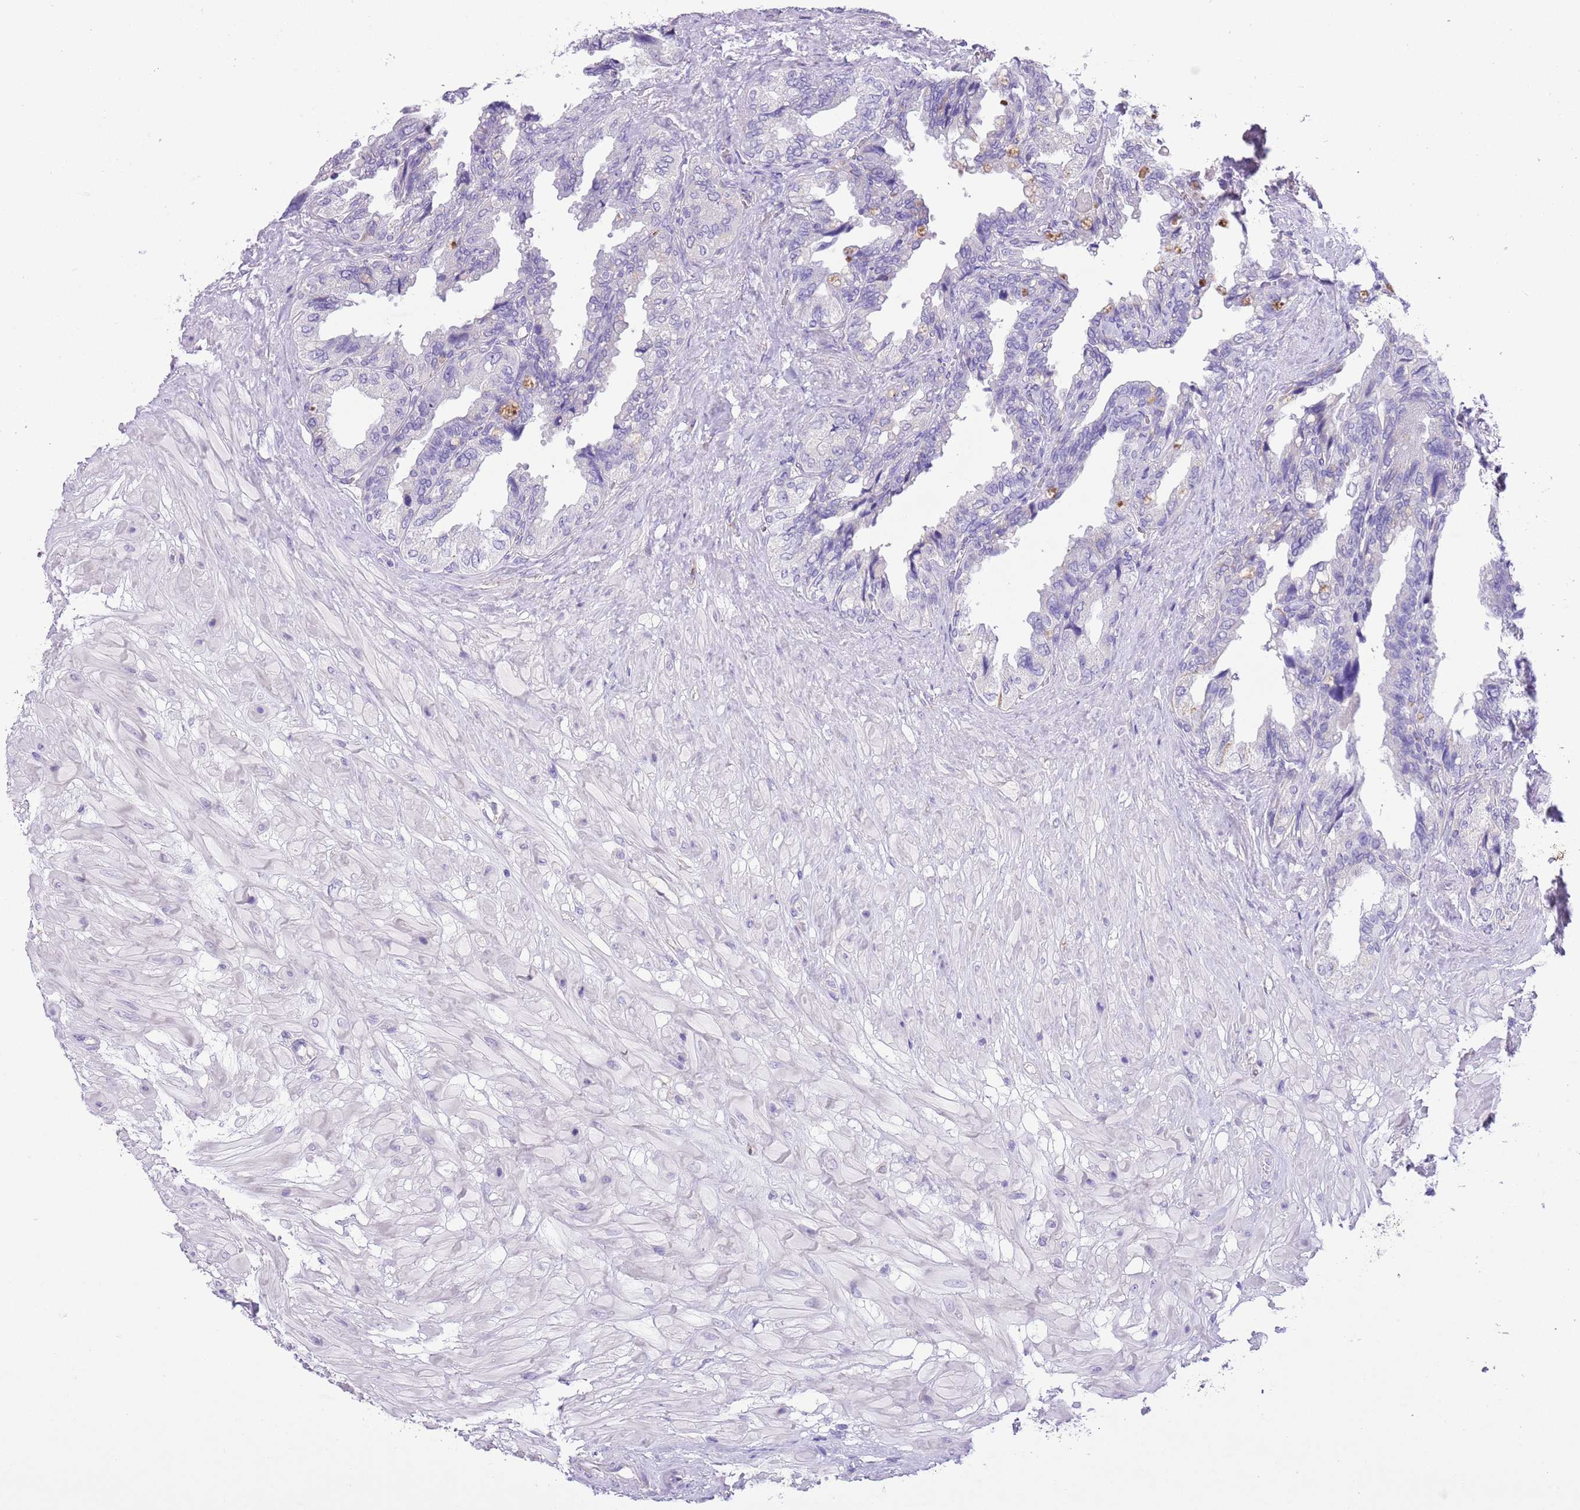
{"staining": {"intensity": "strong", "quantity": "<25%", "location": "cytoplasmic/membranous"}, "tissue": "seminal vesicle", "cell_type": "Glandular cells", "image_type": "normal", "snomed": [{"axis": "morphology", "description": "Normal tissue, NOS"}, {"axis": "topography", "description": "Seminal veicle"}, {"axis": "topography", "description": "Peripheral nerve tissue"}], "caption": "Human seminal vesicle stained with a protein marker demonstrates strong staining in glandular cells.", "gene": "CLEC2A", "patient": {"sex": "male", "age": 60}}